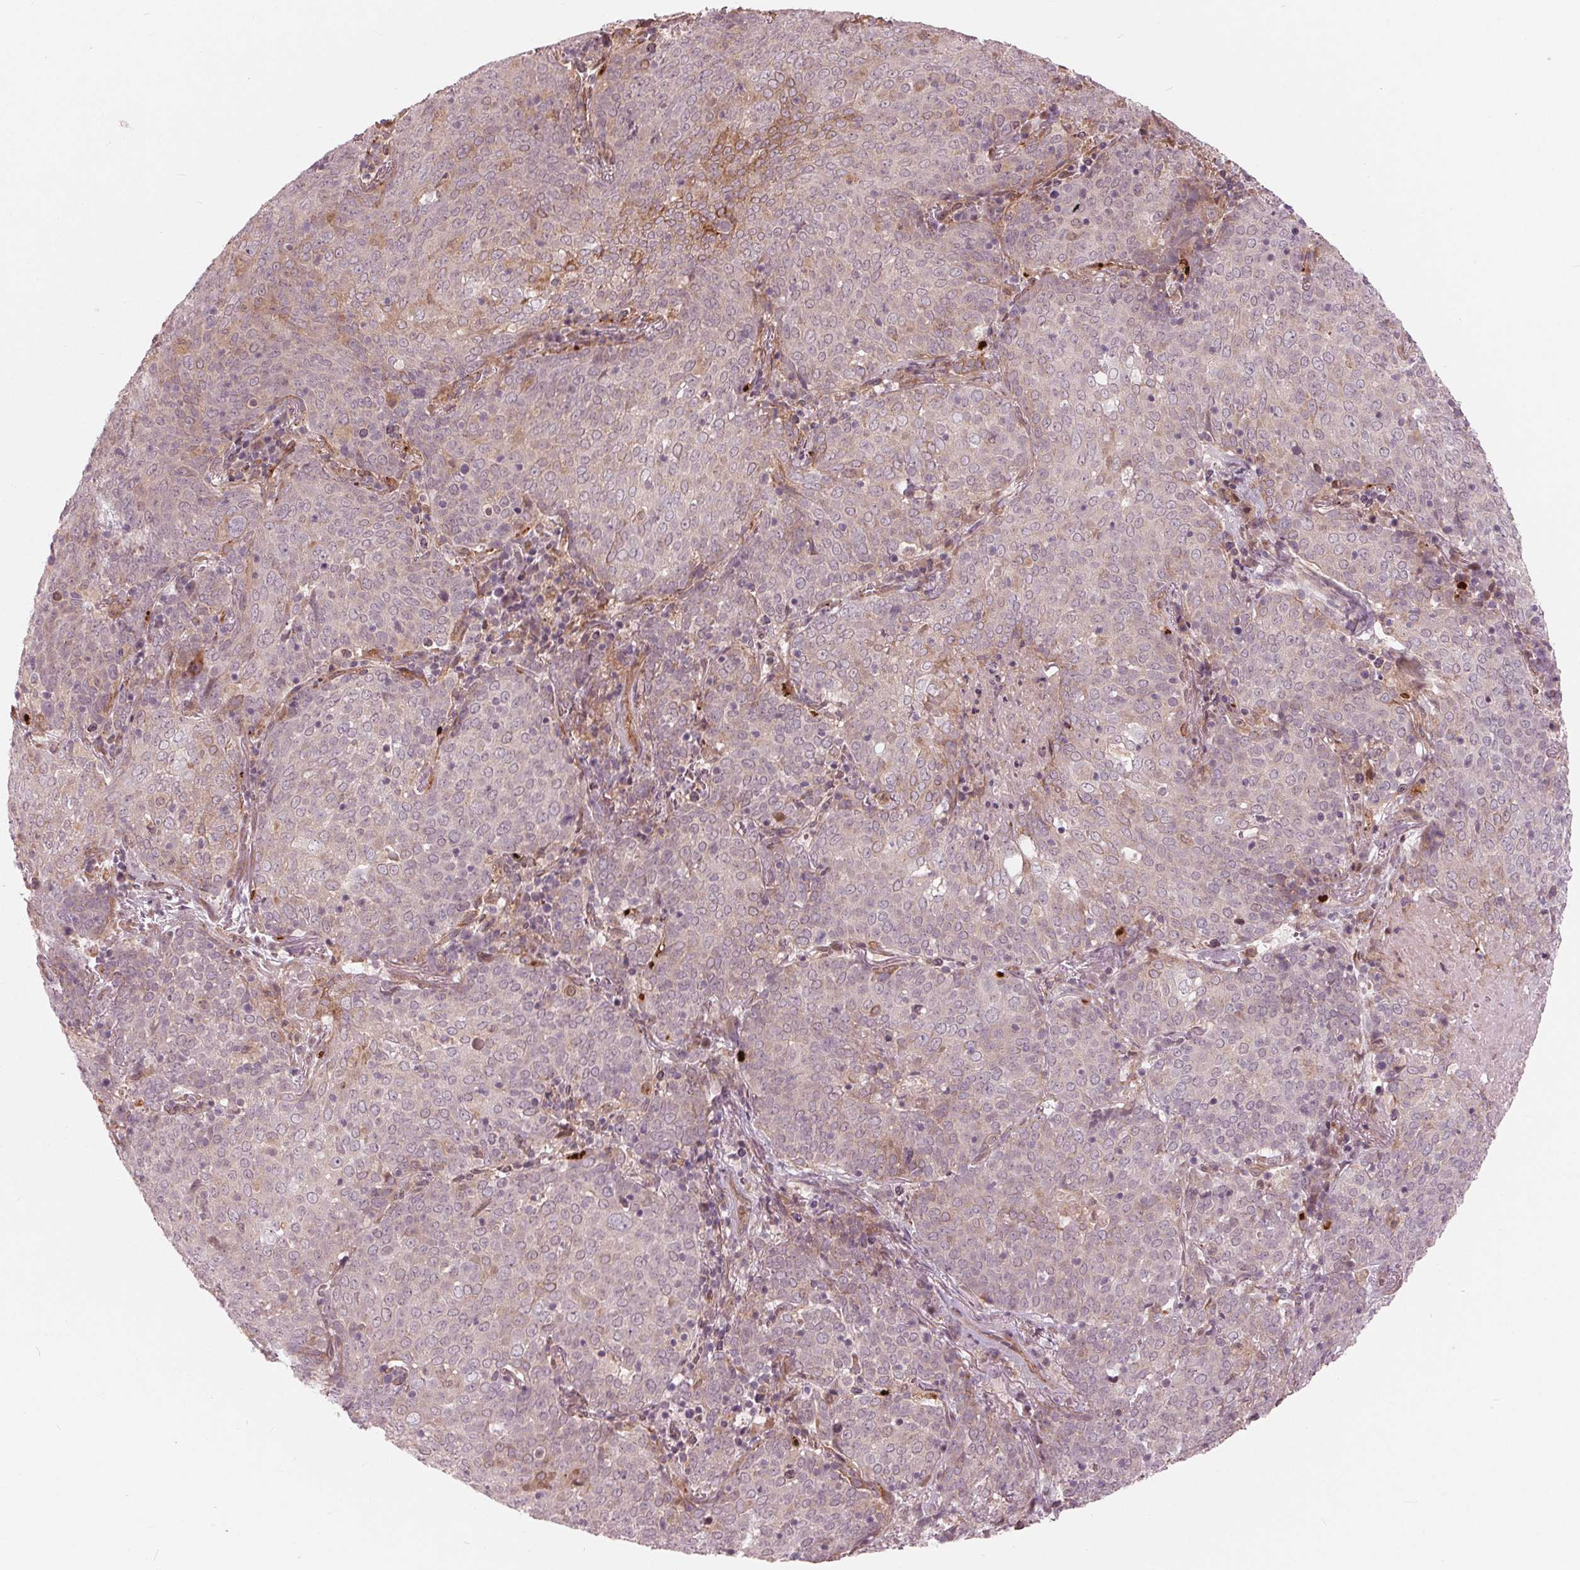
{"staining": {"intensity": "moderate", "quantity": "<25%", "location": "cytoplasmic/membranous"}, "tissue": "lung cancer", "cell_type": "Tumor cells", "image_type": "cancer", "snomed": [{"axis": "morphology", "description": "Squamous cell carcinoma, NOS"}, {"axis": "topography", "description": "Lung"}], "caption": "Approximately <25% of tumor cells in lung cancer (squamous cell carcinoma) exhibit moderate cytoplasmic/membranous protein positivity as visualized by brown immunohistochemical staining.", "gene": "TXNIP", "patient": {"sex": "male", "age": 82}}